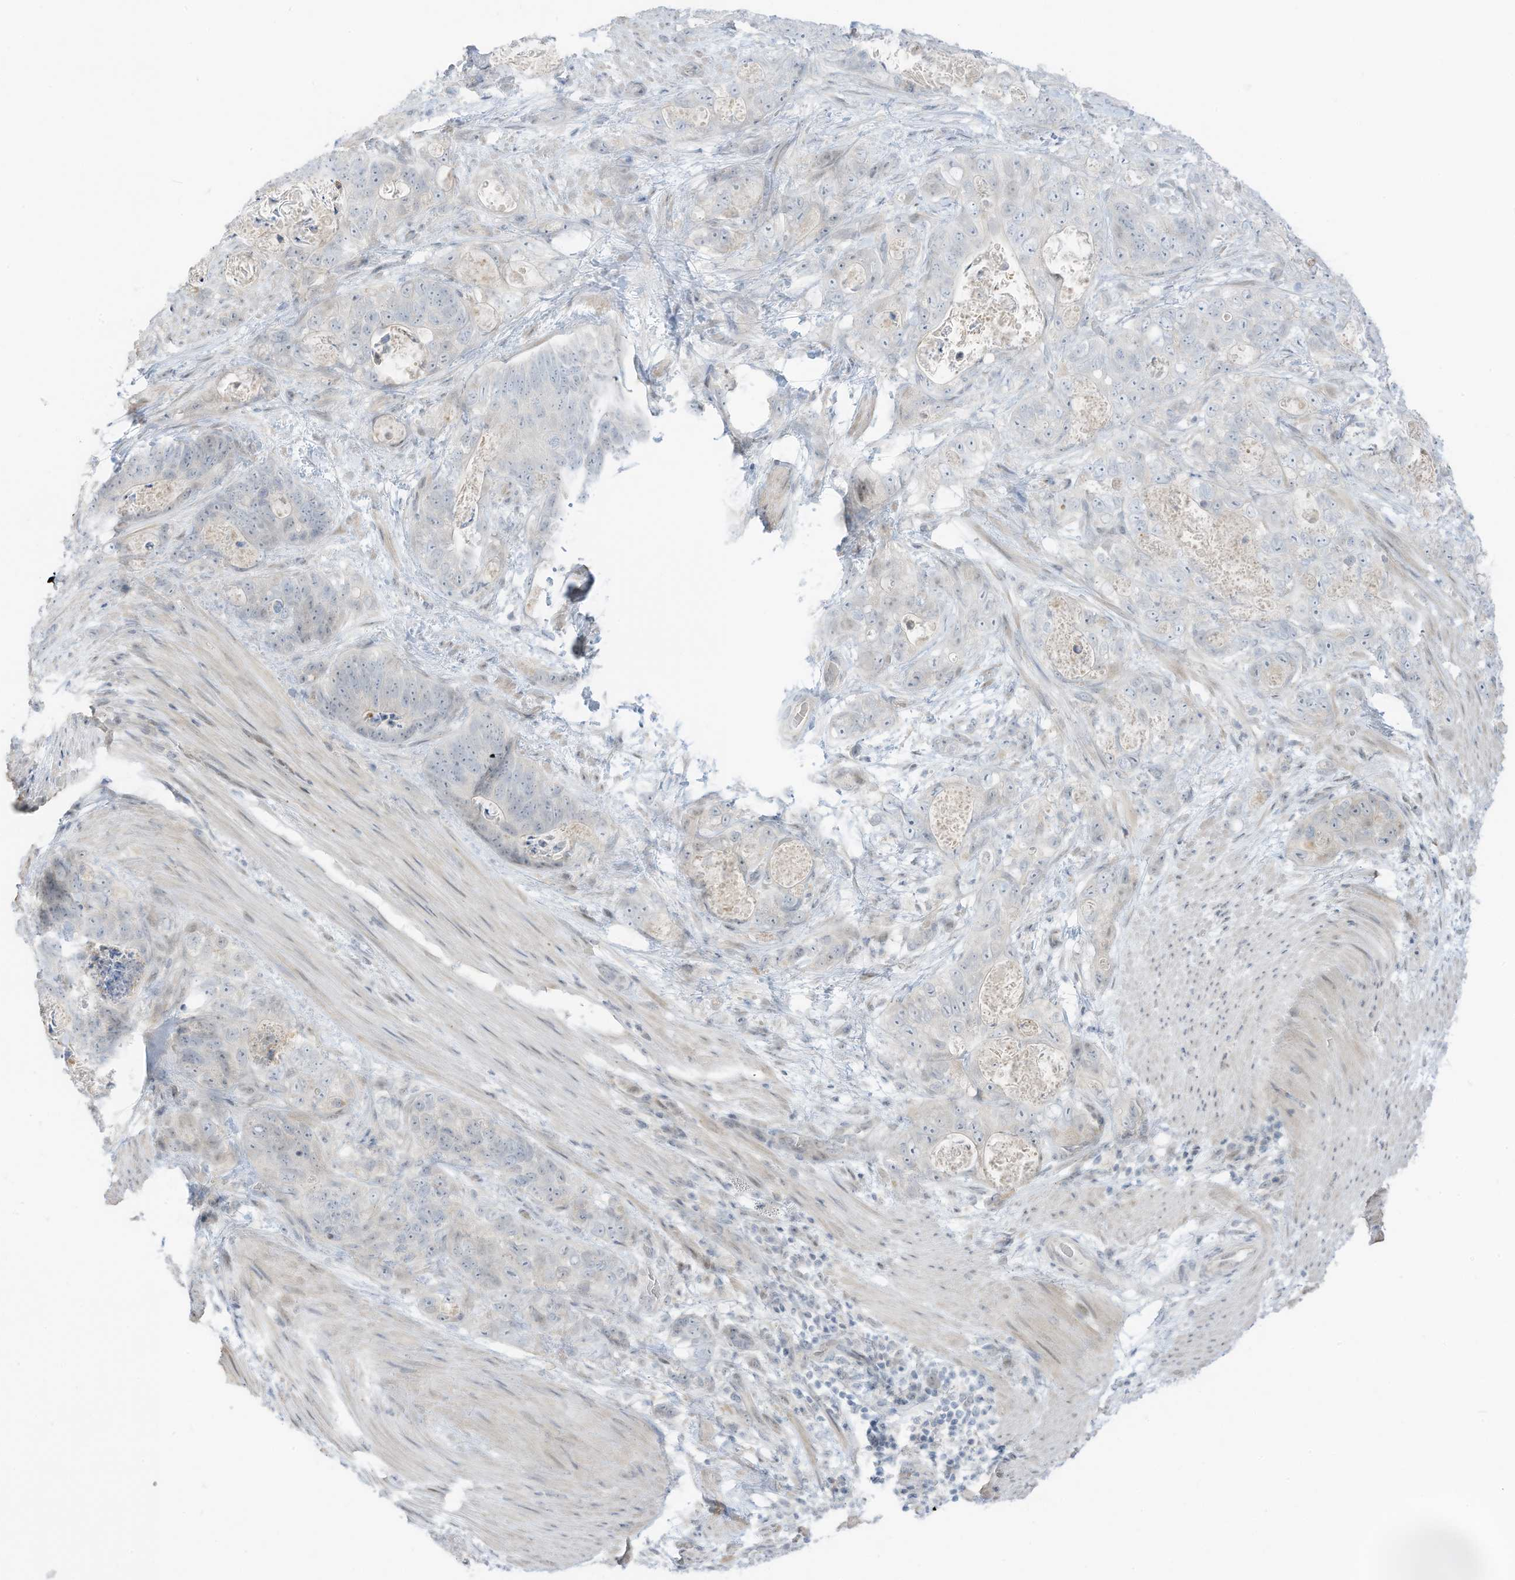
{"staining": {"intensity": "negative", "quantity": "none", "location": "none"}, "tissue": "stomach cancer", "cell_type": "Tumor cells", "image_type": "cancer", "snomed": [{"axis": "morphology", "description": "Normal tissue, NOS"}, {"axis": "morphology", "description": "Adenocarcinoma, NOS"}, {"axis": "topography", "description": "Stomach"}], "caption": "A high-resolution micrograph shows immunohistochemistry (IHC) staining of adenocarcinoma (stomach), which reveals no significant expression in tumor cells. (DAB immunohistochemistry (IHC) visualized using brightfield microscopy, high magnification).", "gene": "ASPRV1", "patient": {"sex": "female", "age": 89}}